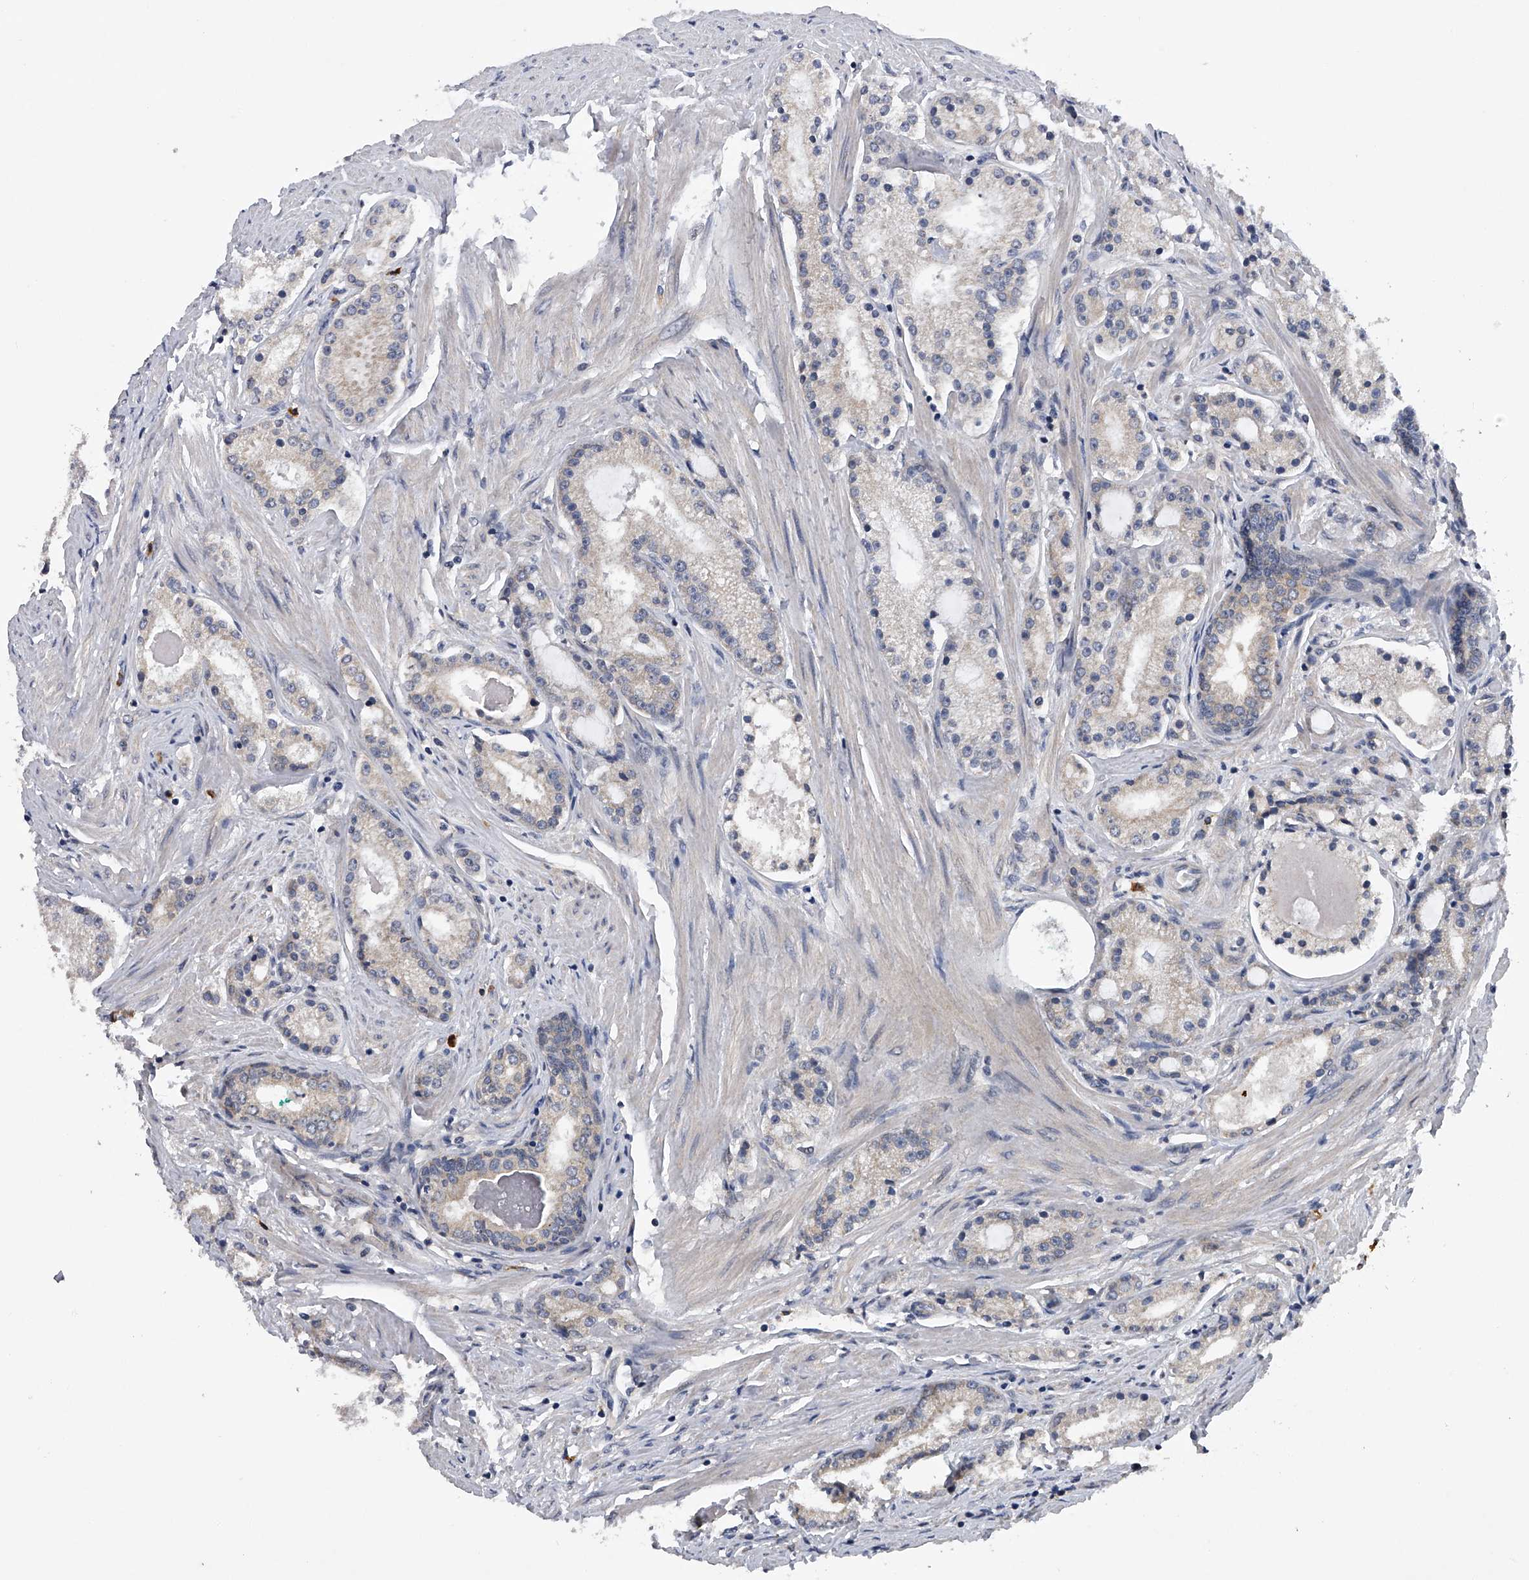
{"staining": {"intensity": "negative", "quantity": "none", "location": "none"}, "tissue": "prostate cancer", "cell_type": "Tumor cells", "image_type": "cancer", "snomed": [{"axis": "morphology", "description": "Adenocarcinoma, Low grade"}, {"axis": "topography", "description": "Prostate"}], "caption": "High magnification brightfield microscopy of prostate cancer (low-grade adenocarcinoma) stained with DAB (3,3'-diaminobenzidine) (brown) and counterstained with hematoxylin (blue): tumor cells show no significant positivity. (DAB immunohistochemistry with hematoxylin counter stain).", "gene": "RNF5", "patient": {"sex": "male", "age": 63}}